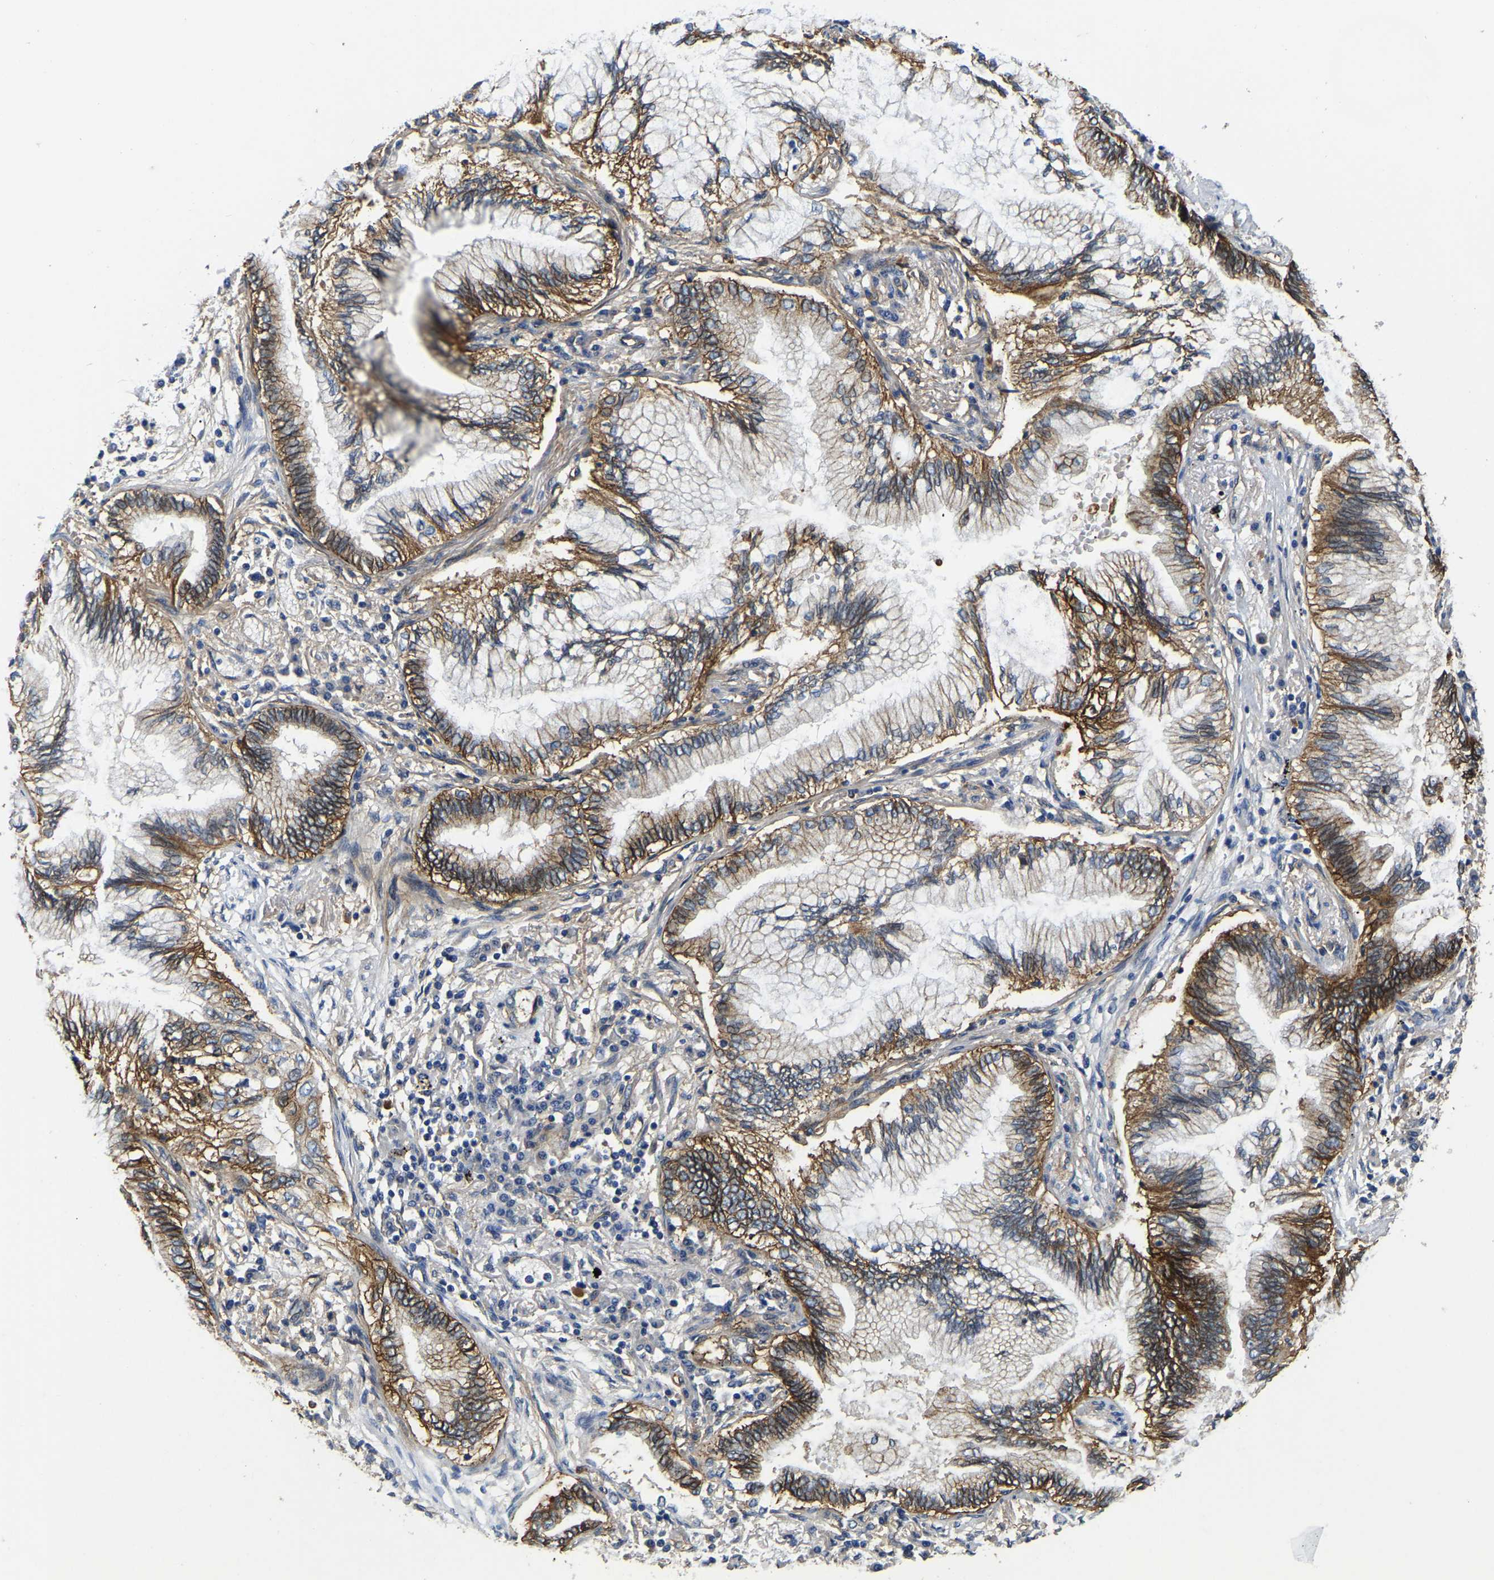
{"staining": {"intensity": "moderate", "quantity": ">75%", "location": "cytoplasmic/membranous"}, "tissue": "lung cancer", "cell_type": "Tumor cells", "image_type": "cancer", "snomed": [{"axis": "morphology", "description": "Normal tissue, NOS"}, {"axis": "morphology", "description": "Adenocarcinoma, NOS"}, {"axis": "topography", "description": "Bronchus"}, {"axis": "topography", "description": "Lung"}], "caption": "A brown stain highlights moderate cytoplasmic/membranous positivity of a protein in human lung cancer tumor cells. (IHC, brightfield microscopy, high magnification).", "gene": "ITGA2", "patient": {"sex": "female", "age": 70}}